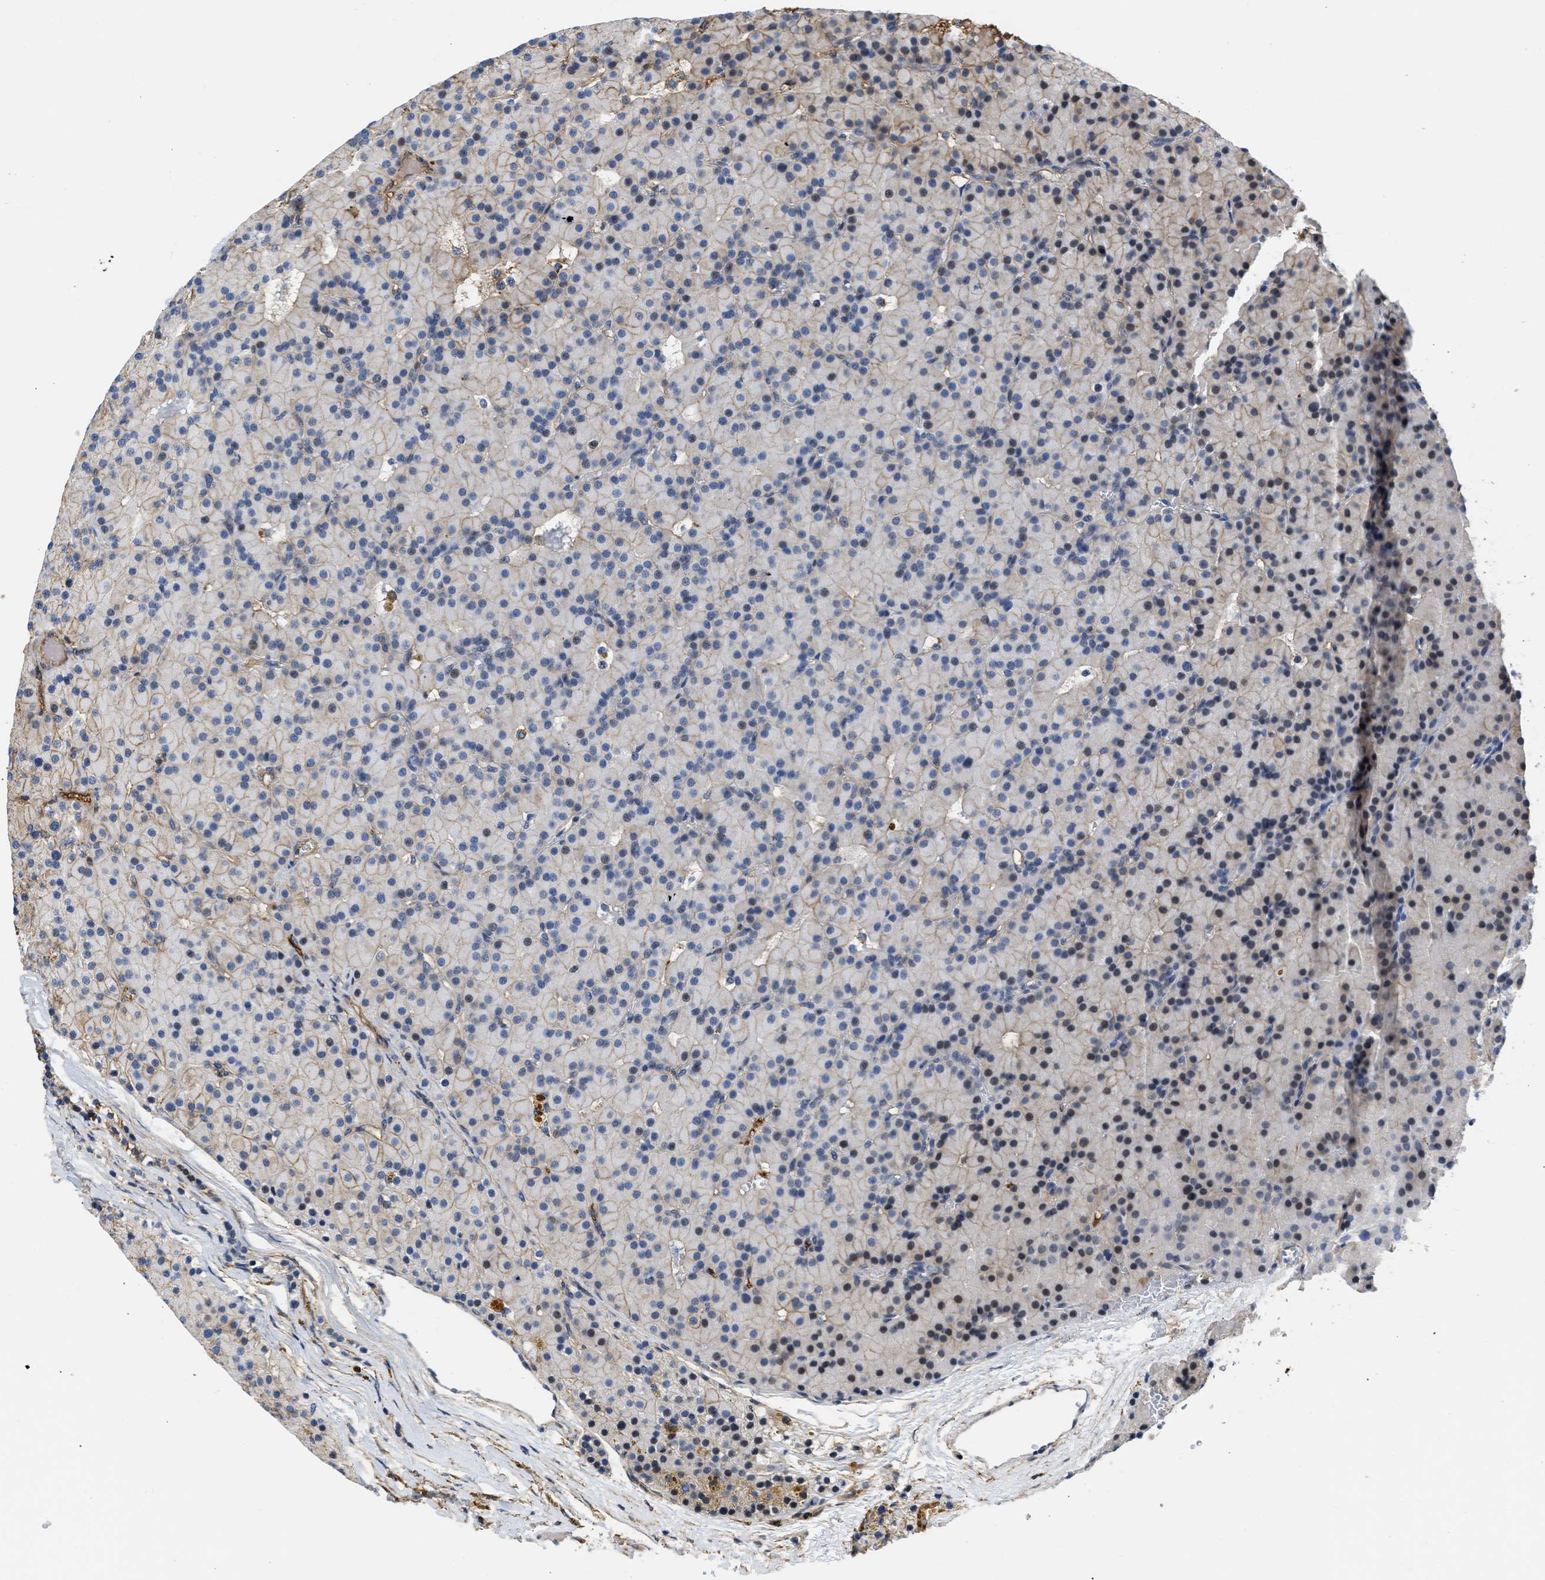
{"staining": {"intensity": "moderate", "quantity": "<25%", "location": "cytoplasmic/membranous,nuclear"}, "tissue": "parathyroid gland", "cell_type": "Glandular cells", "image_type": "normal", "snomed": [{"axis": "morphology", "description": "Normal tissue, NOS"}, {"axis": "morphology", "description": "Adenoma, NOS"}, {"axis": "topography", "description": "Parathyroid gland"}], "caption": "Immunohistochemistry (IHC) (DAB) staining of normal parathyroid gland shows moderate cytoplasmic/membranous,nuclear protein staining in about <25% of glandular cells.", "gene": "MAS1L", "patient": {"sex": "male", "age": 75}}